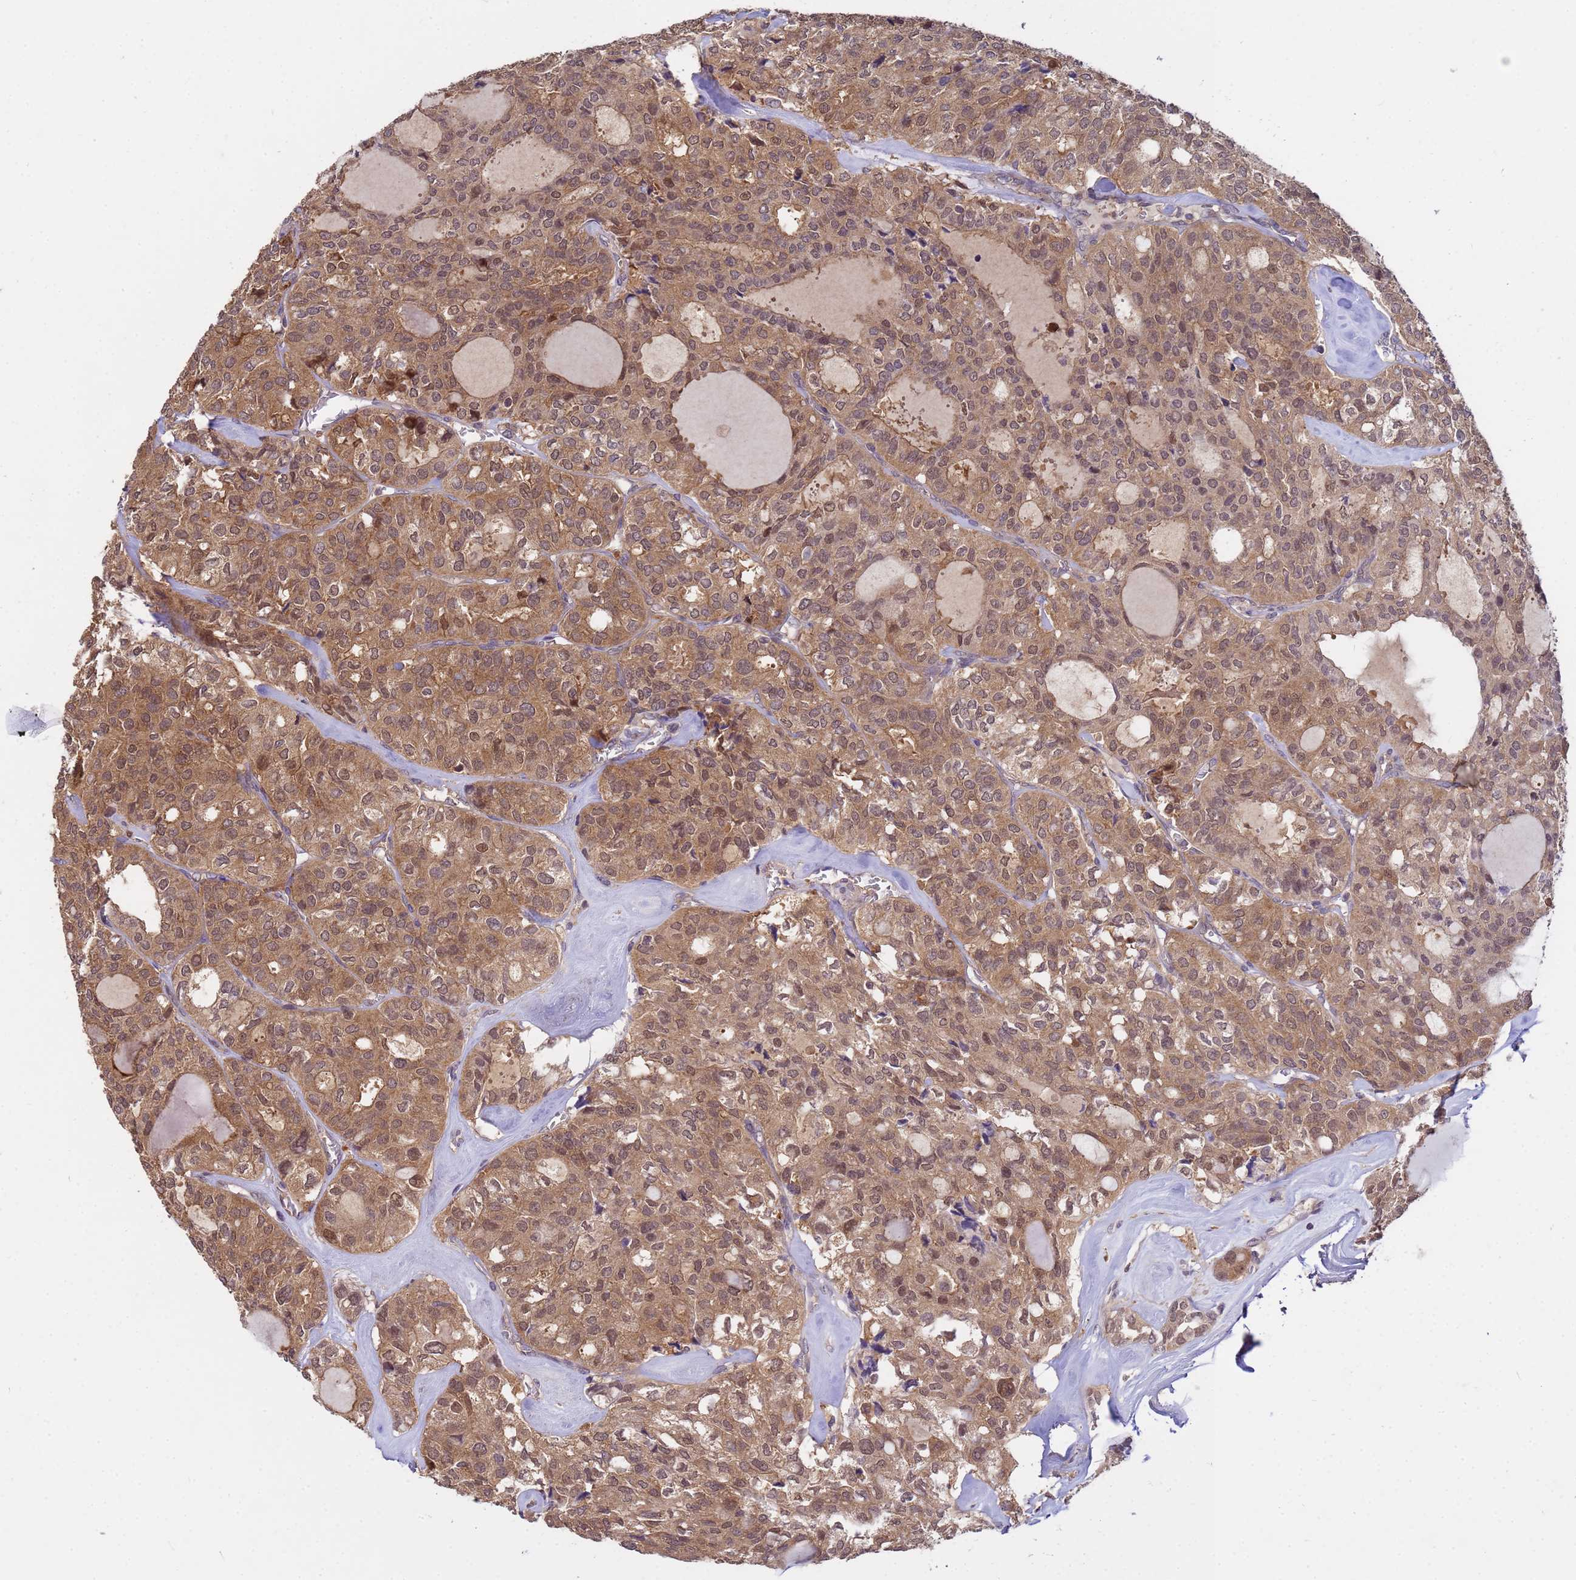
{"staining": {"intensity": "moderate", "quantity": ">75%", "location": "cytoplasmic/membranous,nuclear"}, "tissue": "thyroid cancer", "cell_type": "Tumor cells", "image_type": "cancer", "snomed": [{"axis": "morphology", "description": "Follicular adenoma carcinoma, NOS"}, {"axis": "topography", "description": "Thyroid gland"}], "caption": "Brown immunohistochemical staining in human thyroid cancer exhibits moderate cytoplasmic/membranous and nuclear staining in approximately >75% of tumor cells. (brown staining indicates protein expression, while blue staining denotes nuclei).", "gene": "NPEPPS", "patient": {"sex": "male", "age": 75}}